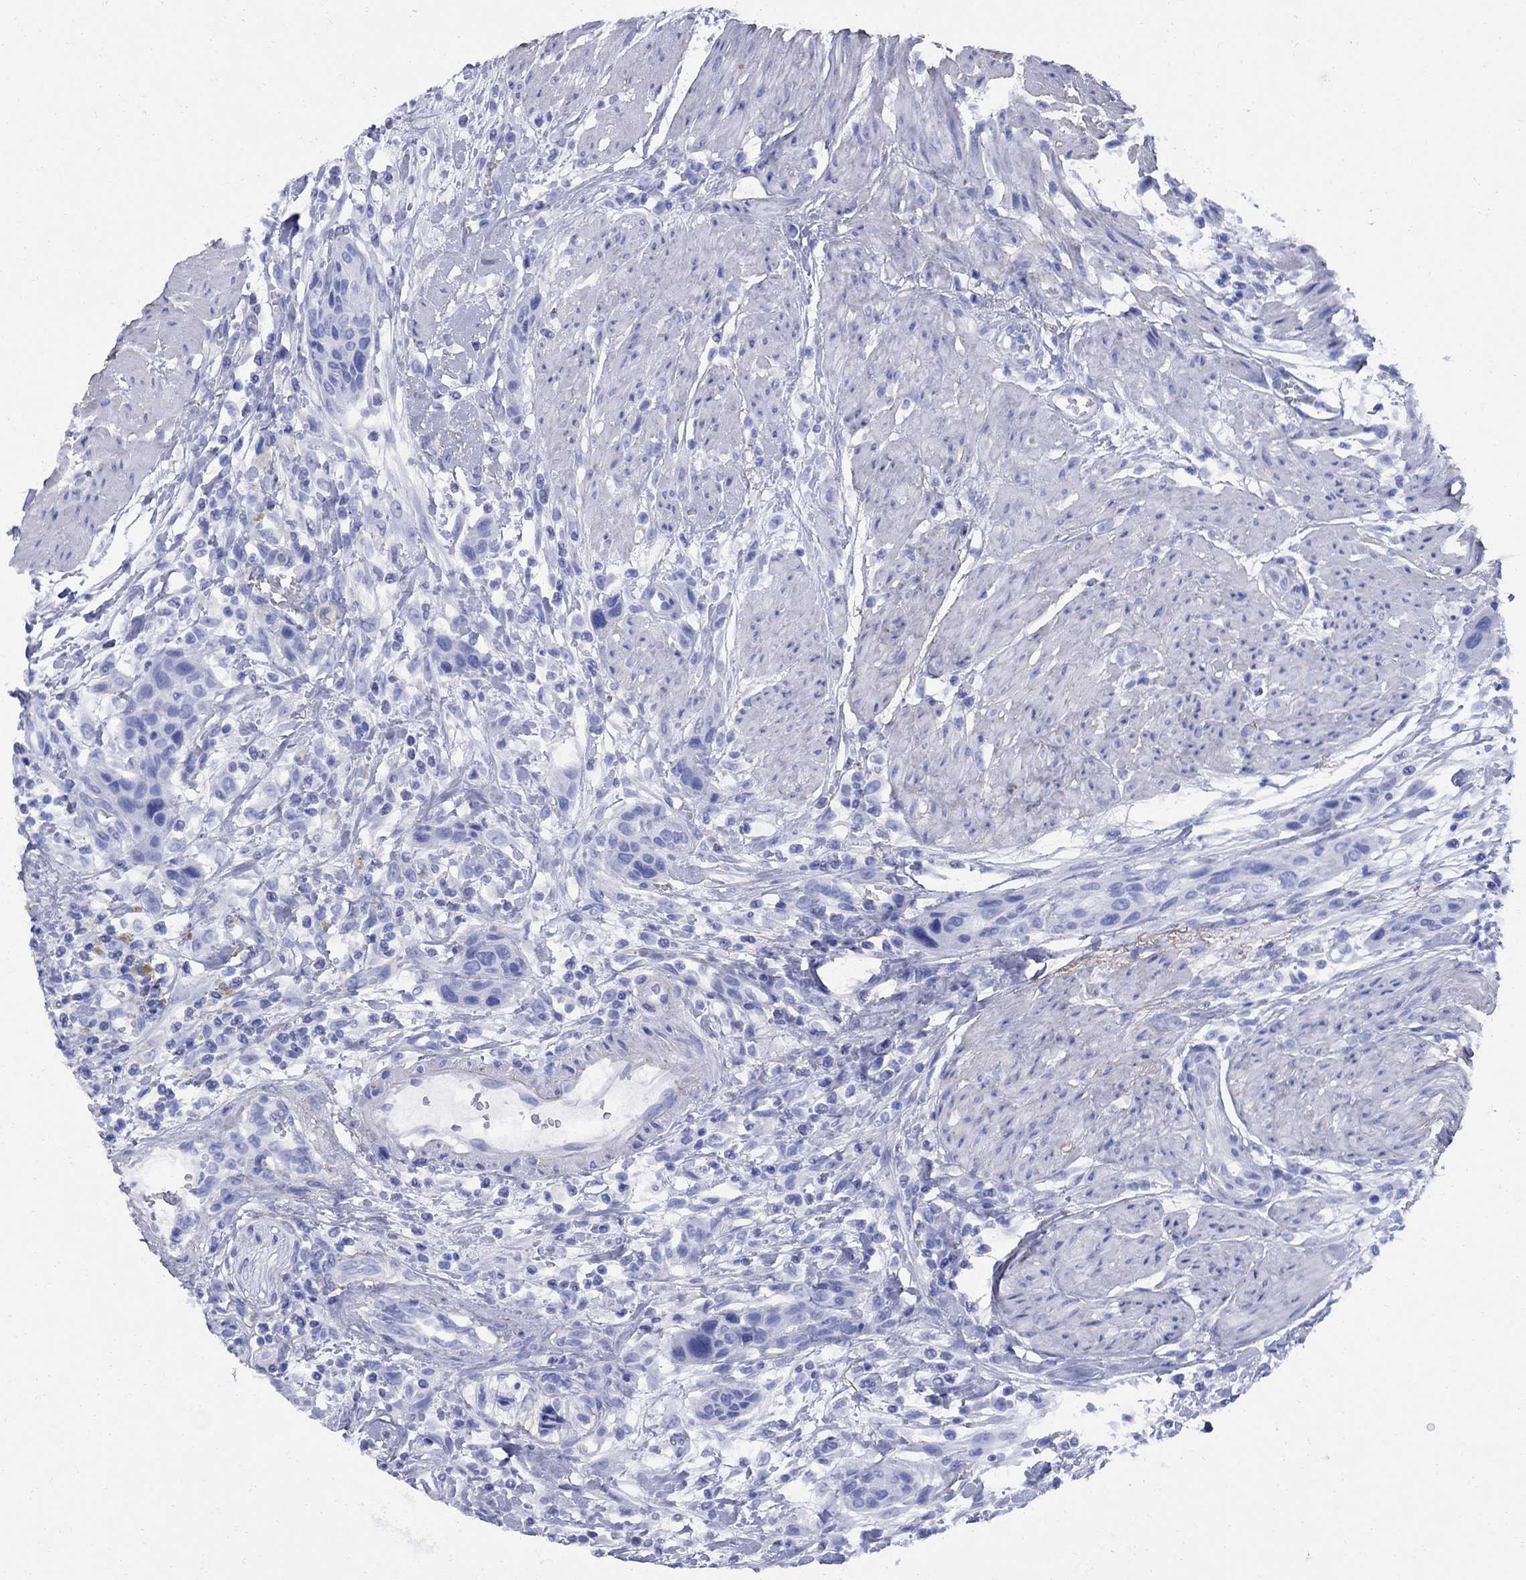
{"staining": {"intensity": "negative", "quantity": "none", "location": "none"}, "tissue": "urothelial cancer", "cell_type": "Tumor cells", "image_type": "cancer", "snomed": [{"axis": "morphology", "description": "Urothelial carcinoma, High grade"}, {"axis": "topography", "description": "Urinary bladder"}], "caption": "Immunohistochemistry (IHC) micrograph of high-grade urothelial carcinoma stained for a protein (brown), which shows no staining in tumor cells. (Brightfield microscopy of DAB IHC at high magnification).", "gene": "VTN", "patient": {"sex": "male", "age": 35}}